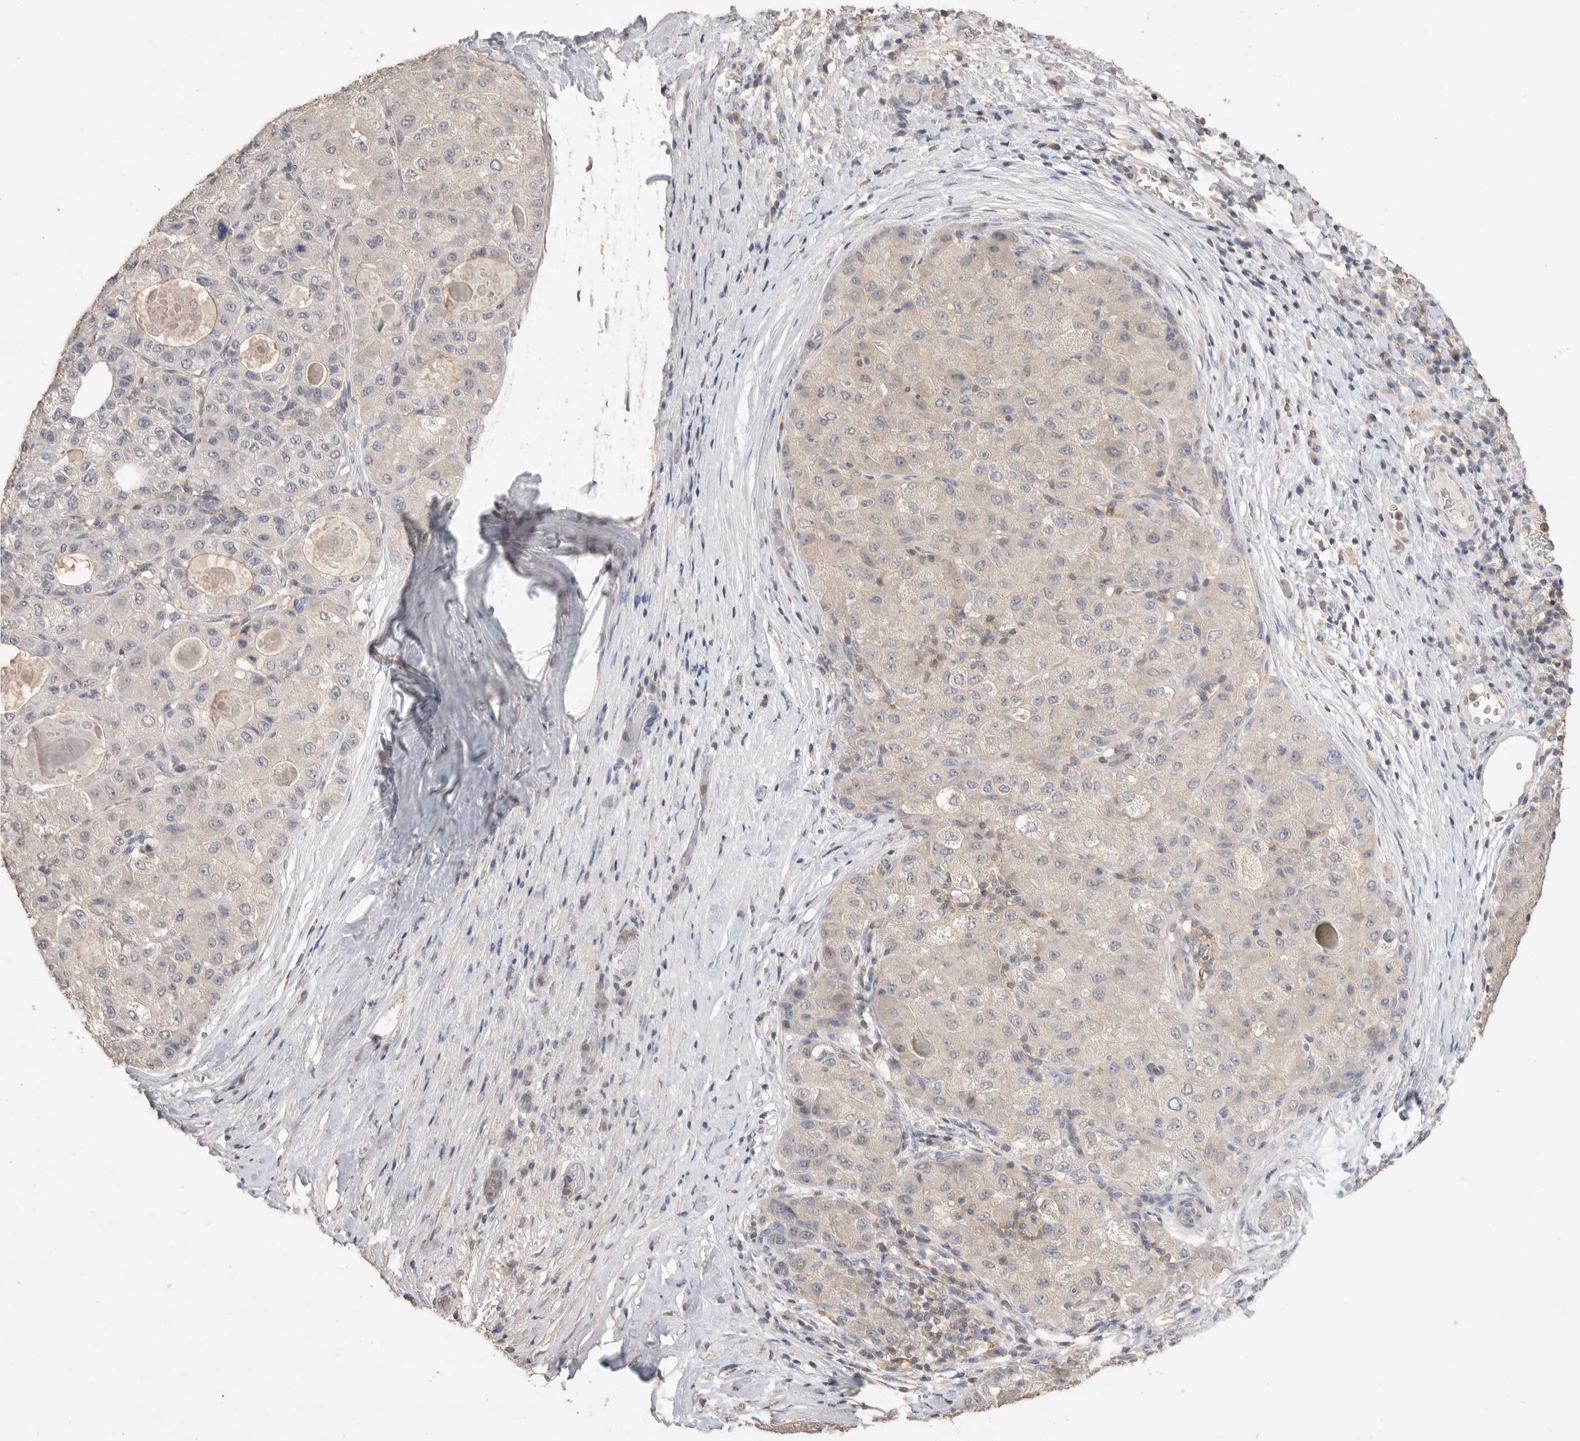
{"staining": {"intensity": "negative", "quantity": "none", "location": "none"}, "tissue": "liver cancer", "cell_type": "Tumor cells", "image_type": "cancer", "snomed": [{"axis": "morphology", "description": "Carcinoma, Hepatocellular, NOS"}, {"axis": "topography", "description": "Liver"}], "caption": "Immunohistochemistry (IHC) of liver cancer displays no staining in tumor cells.", "gene": "MAP2K1", "patient": {"sex": "male", "age": 80}}